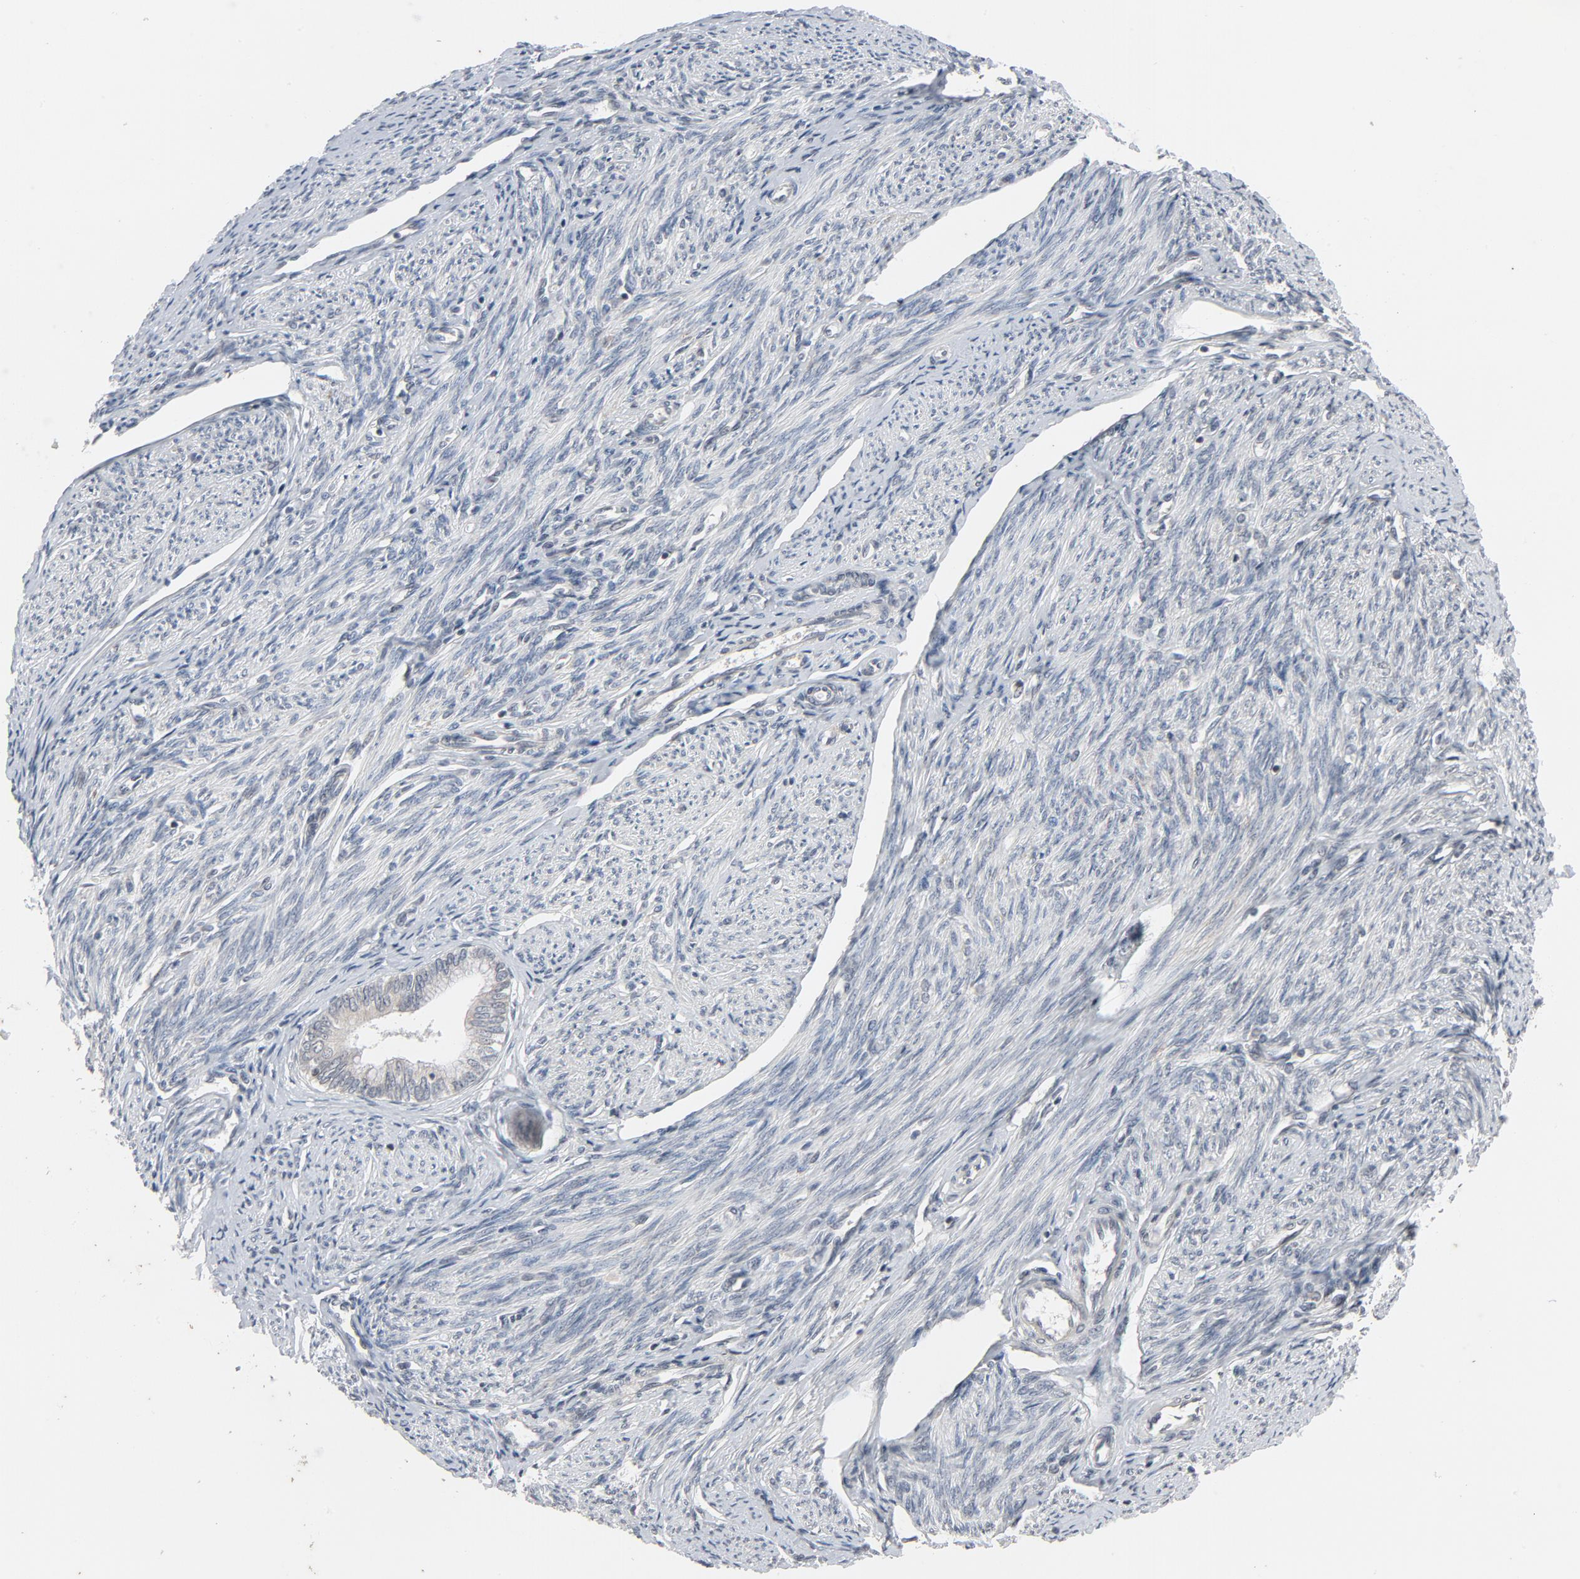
{"staining": {"intensity": "negative", "quantity": "none", "location": "none"}, "tissue": "endometrial cancer", "cell_type": "Tumor cells", "image_type": "cancer", "snomed": [{"axis": "morphology", "description": "Adenocarcinoma, NOS"}, {"axis": "topography", "description": "Endometrium"}], "caption": "Tumor cells show no significant positivity in endometrial cancer (adenocarcinoma). Nuclei are stained in blue.", "gene": "MT3", "patient": {"sex": "female", "age": 75}}